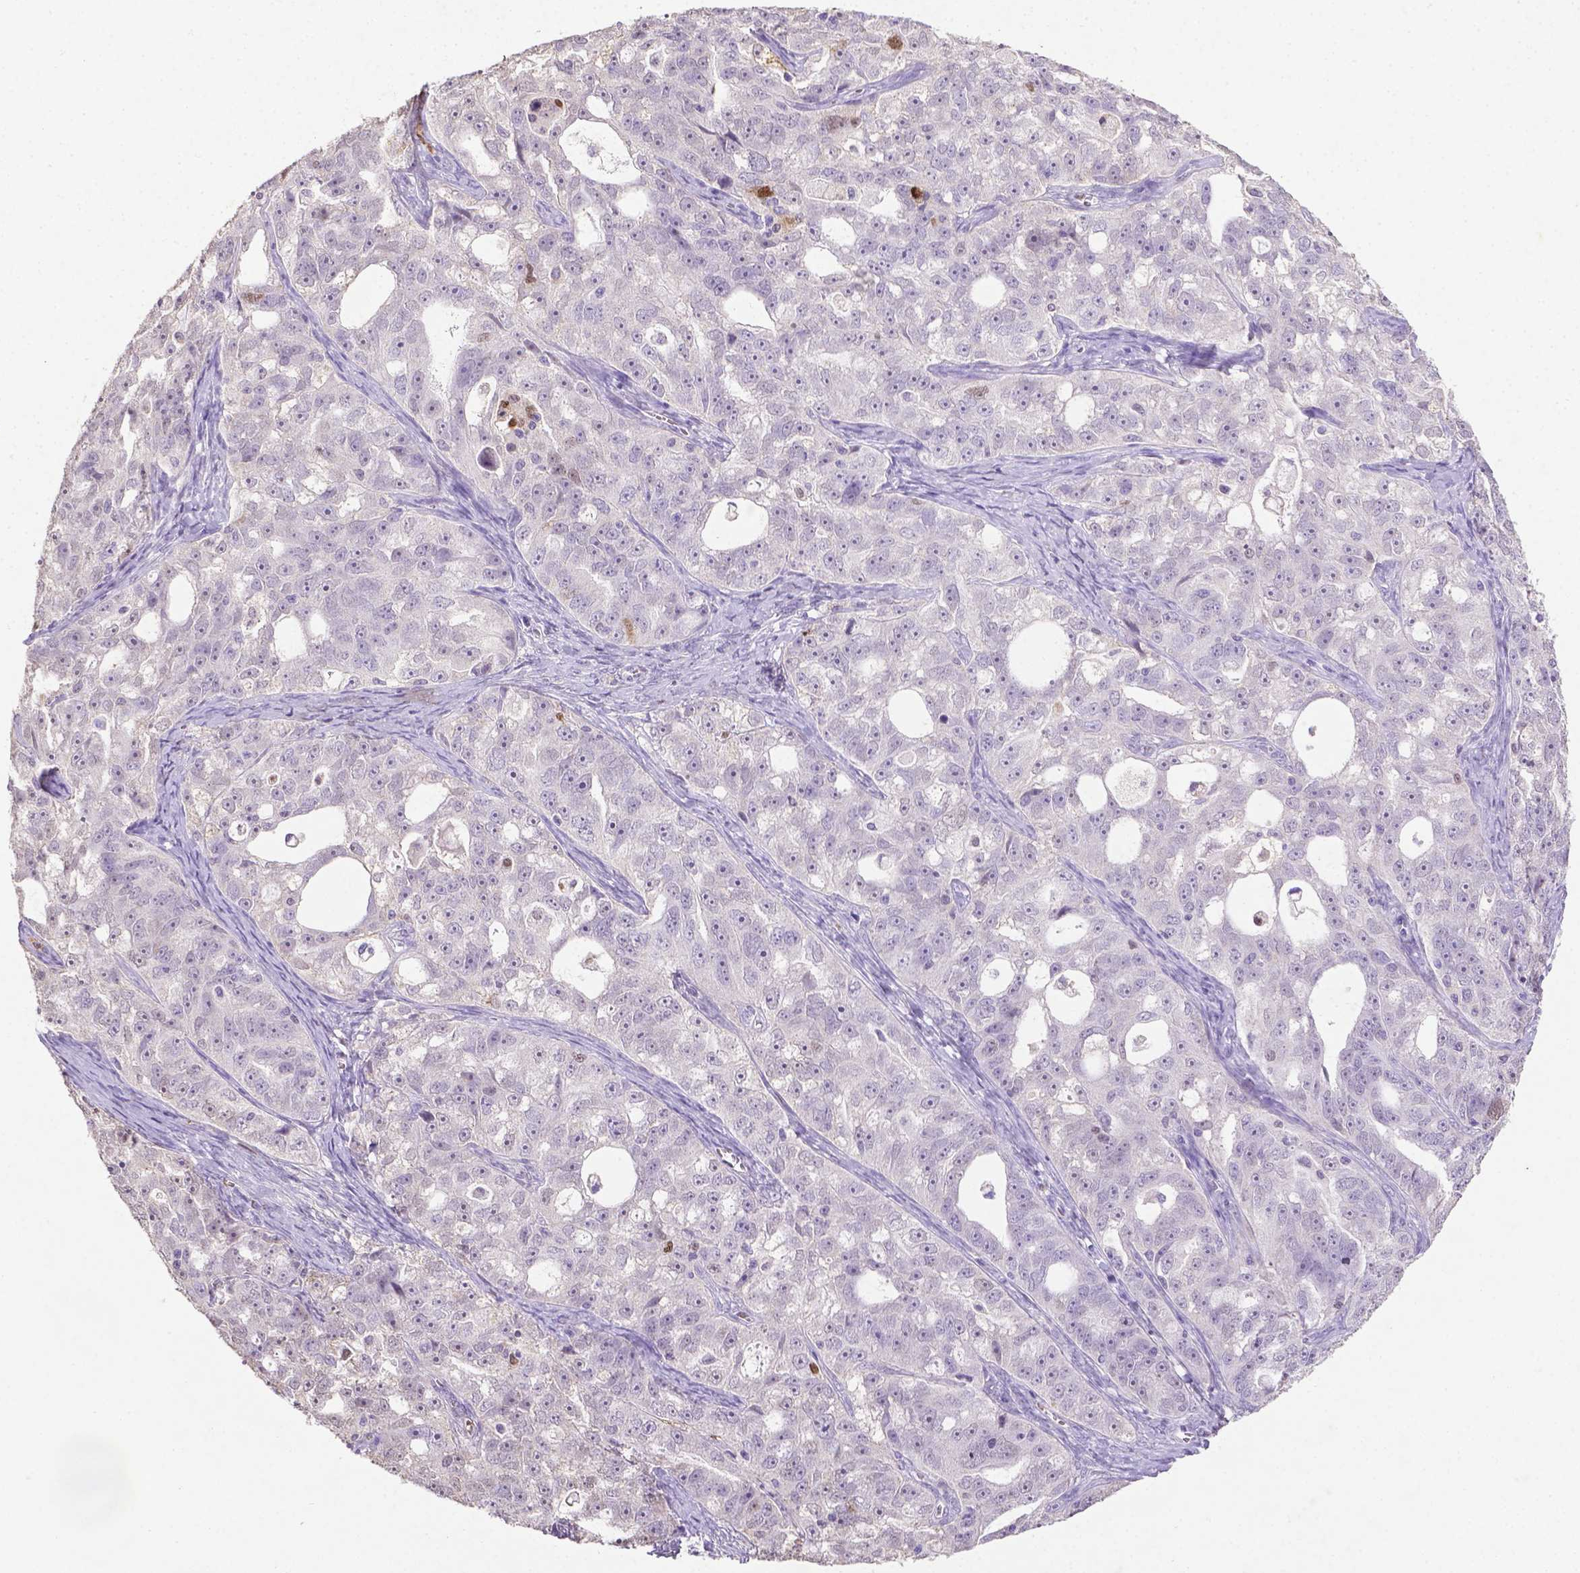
{"staining": {"intensity": "negative", "quantity": "none", "location": "none"}, "tissue": "ovarian cancer", "cell_type": "Tumor cells", "image_type": "cancer", "snomed": [{"axis": "morphology", "description": "Cystadenocarcinoma, serous, NOS"}, {"axis": "topography", "description": "Ovary"}], "caption": "IHC histopathology image of human ovarian cancer (serous cystadenocarcinoma) stained for a protein (brown), which reveals no staining in tumor cells.", "gene": "CDKN1A", "patient": {"sex": "female", "age": 51}}